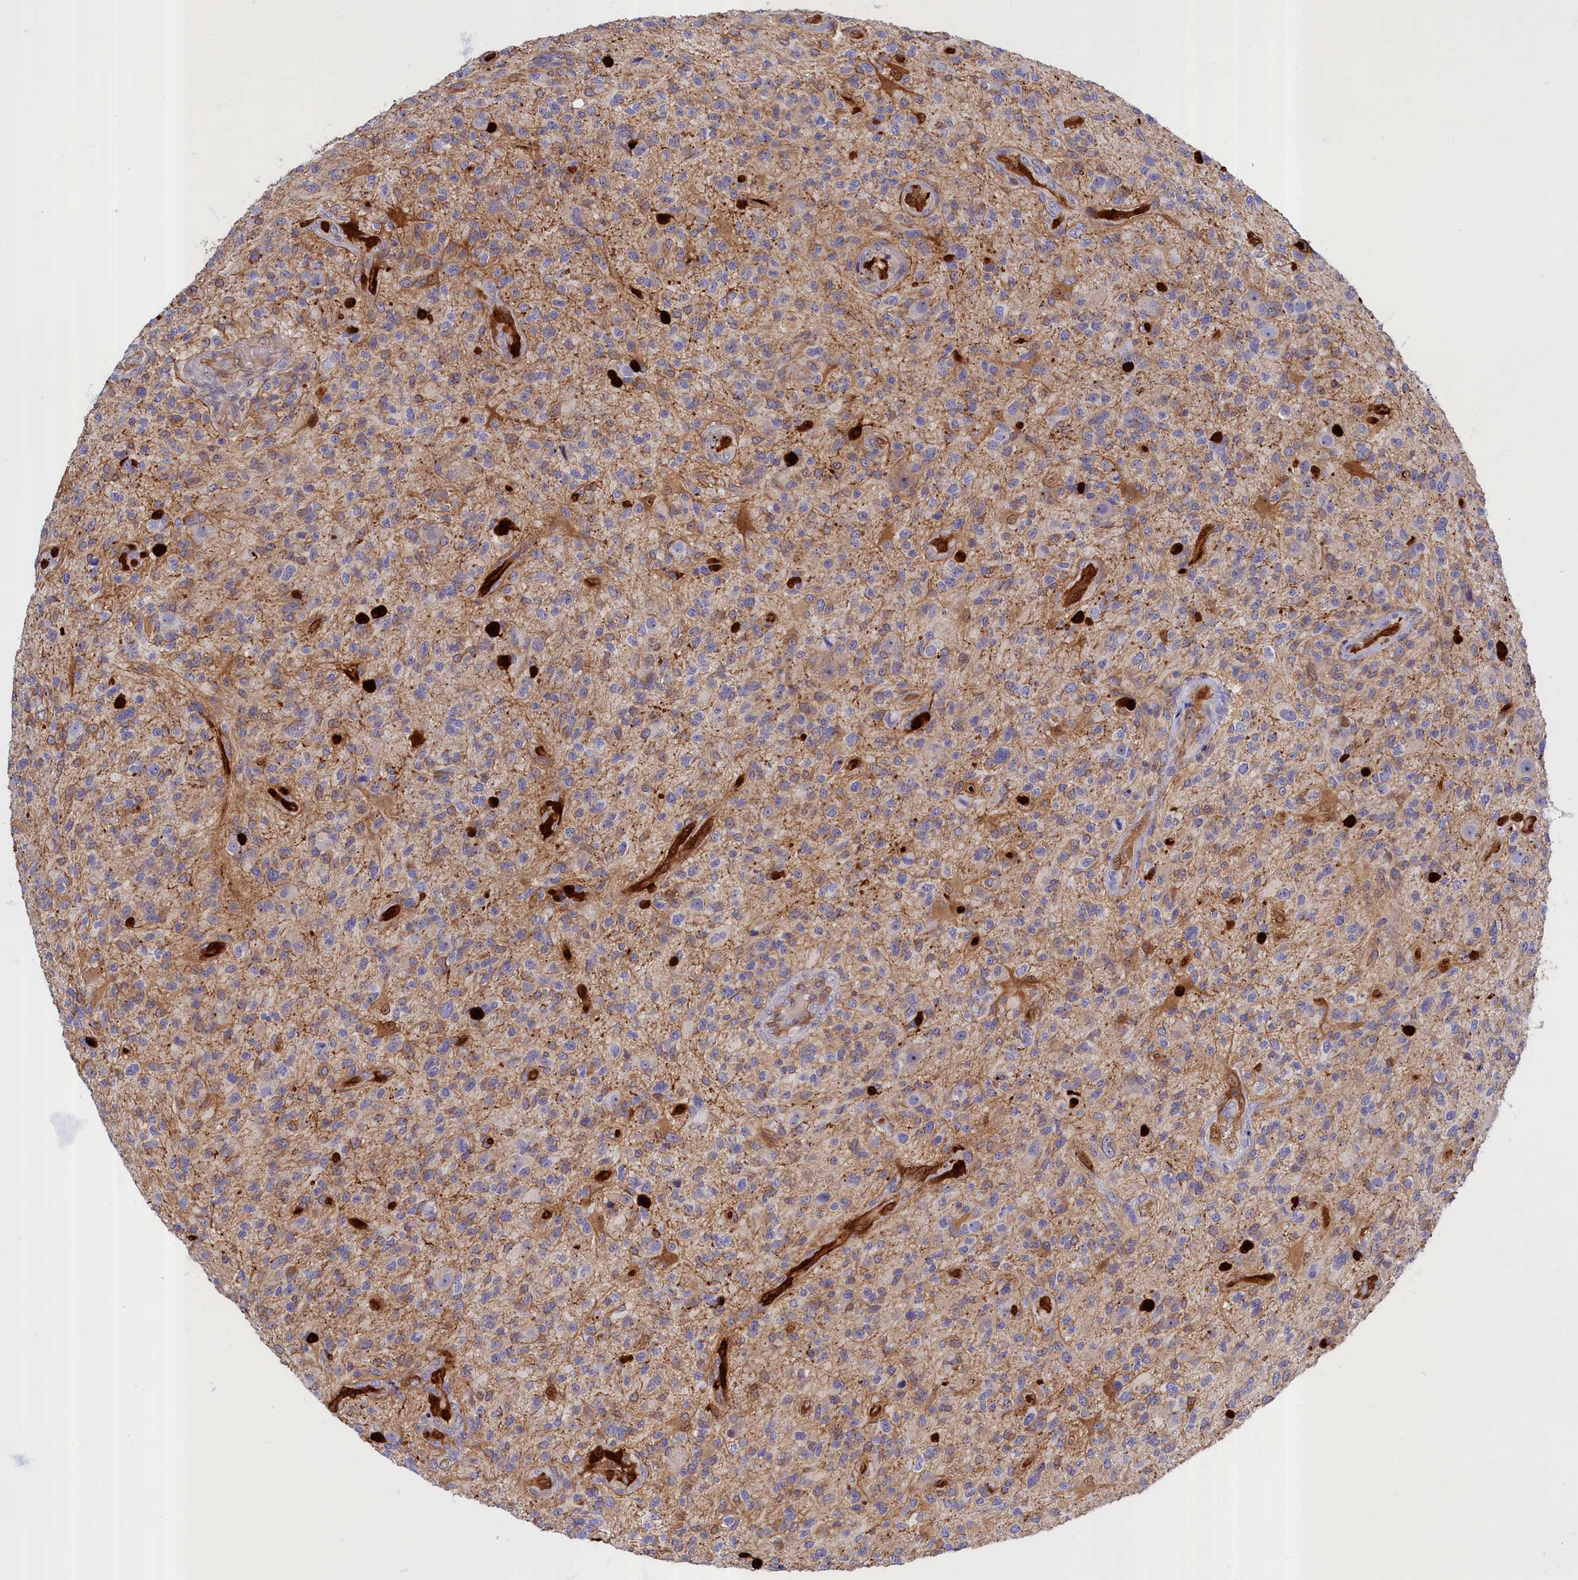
{"staining": {"intensity": "negative", "quantity": "none", "location": "none"}, "tissue": "glioma", "cell_type": "Tumor cells", "image_type": "cancer", "snomed": [{"axis": "morphology", "description": "Glioma, malignant, High grade"}, {"axis": "topography", "description": "Brain"}], "caption": "A high-resolution photomicrograph shows immunohistochemistry (IHC) staining of glioma, which reveals no significant positivity in tumor cells.", "gene": "ABCC12", "patient": {"sex": "male", "age": 47}}